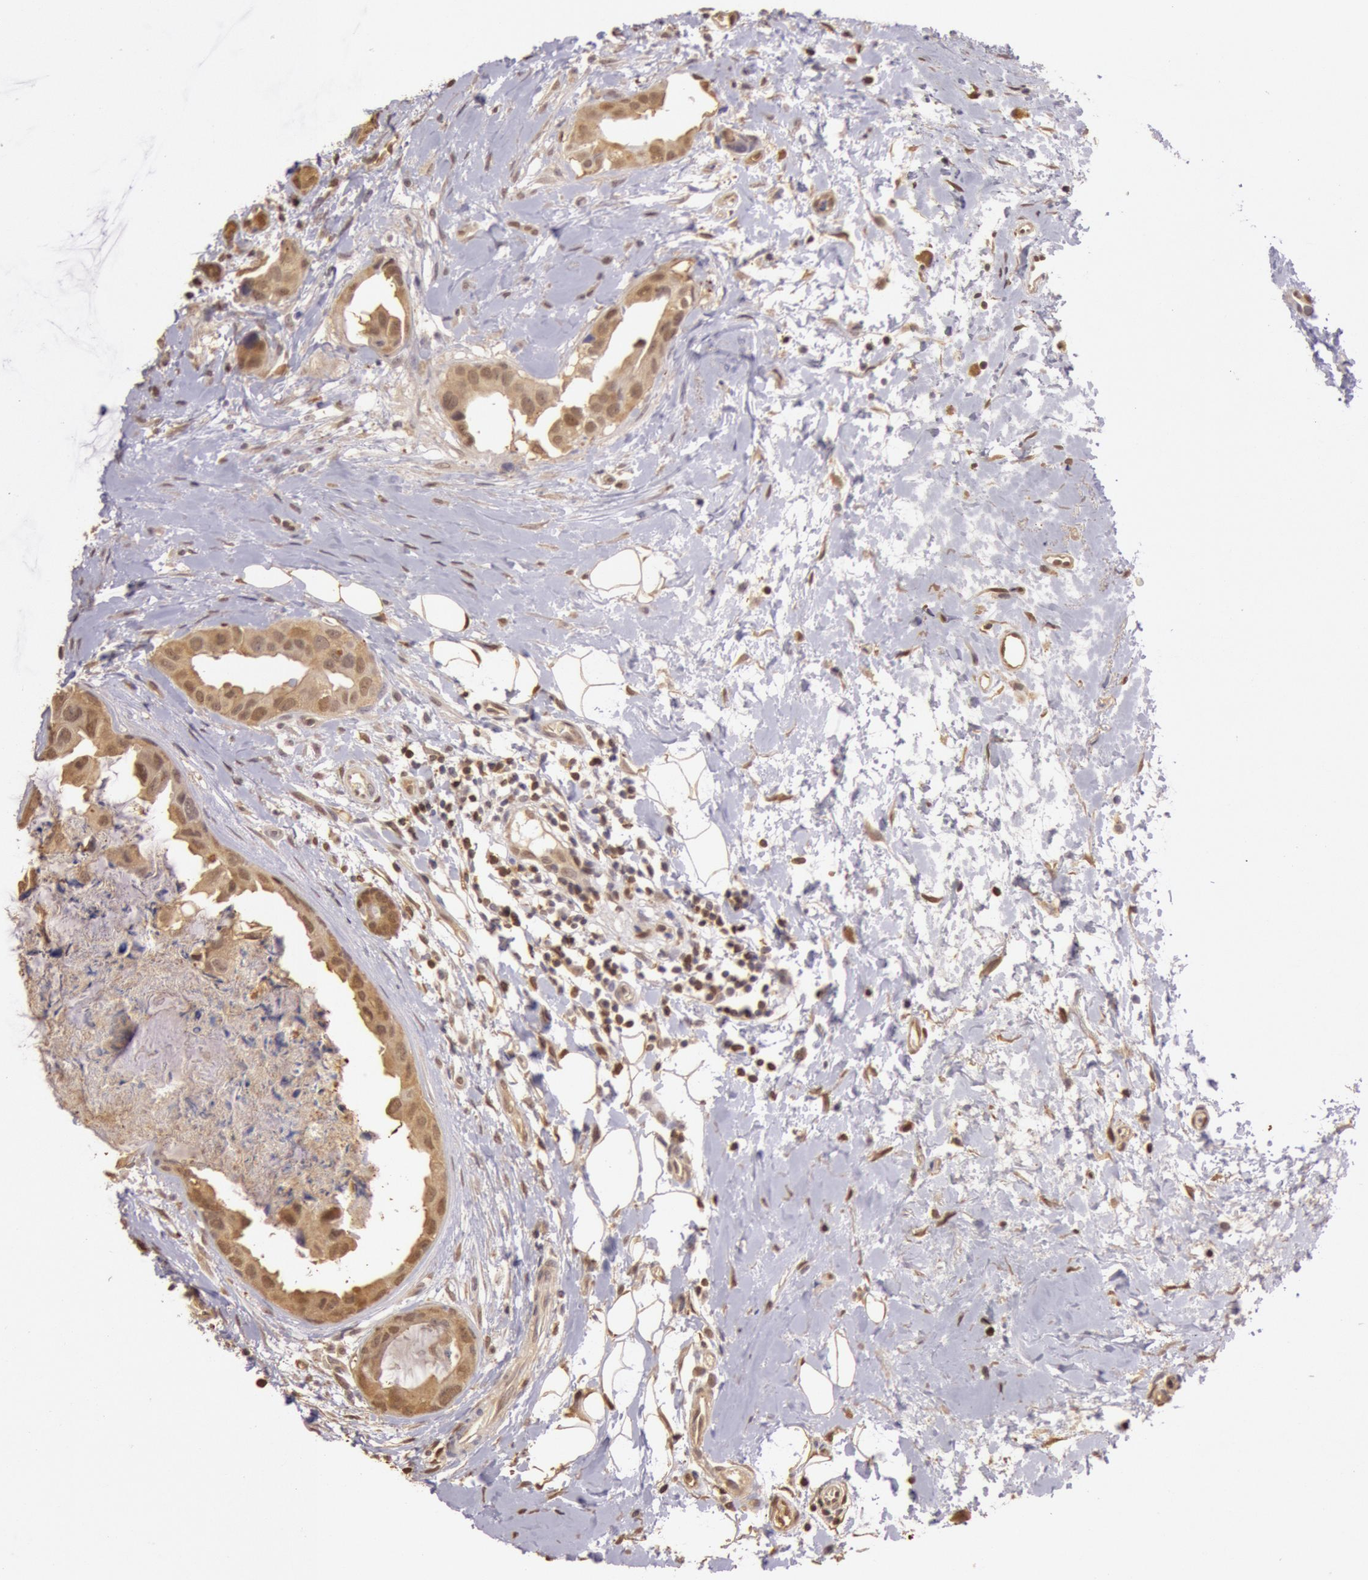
{"staining": {"intensity": "weak", "quantity": ">75%", "location": "cytoplasmic/membranous,nuclear"}, "tissue": "breast cancer", "cell_type": "Tumor cells", "image_type": "cancer", "snomed": [{"axis": "morphology", "description": "Duct carcinoma"}, {"axis": "topography", "description": "Breast"}], "caption": "Tumor cells display low levels of weak cytoplasmic/membranous and nuclear staining in about >75% of cells in human breast cancer (infiltrating ductal carcinoma). (brown staining indicates protein expression, while blue staining denotes nuclei).", "gene": "SOD1", "patient": {"sex": "female", "age": 40}}